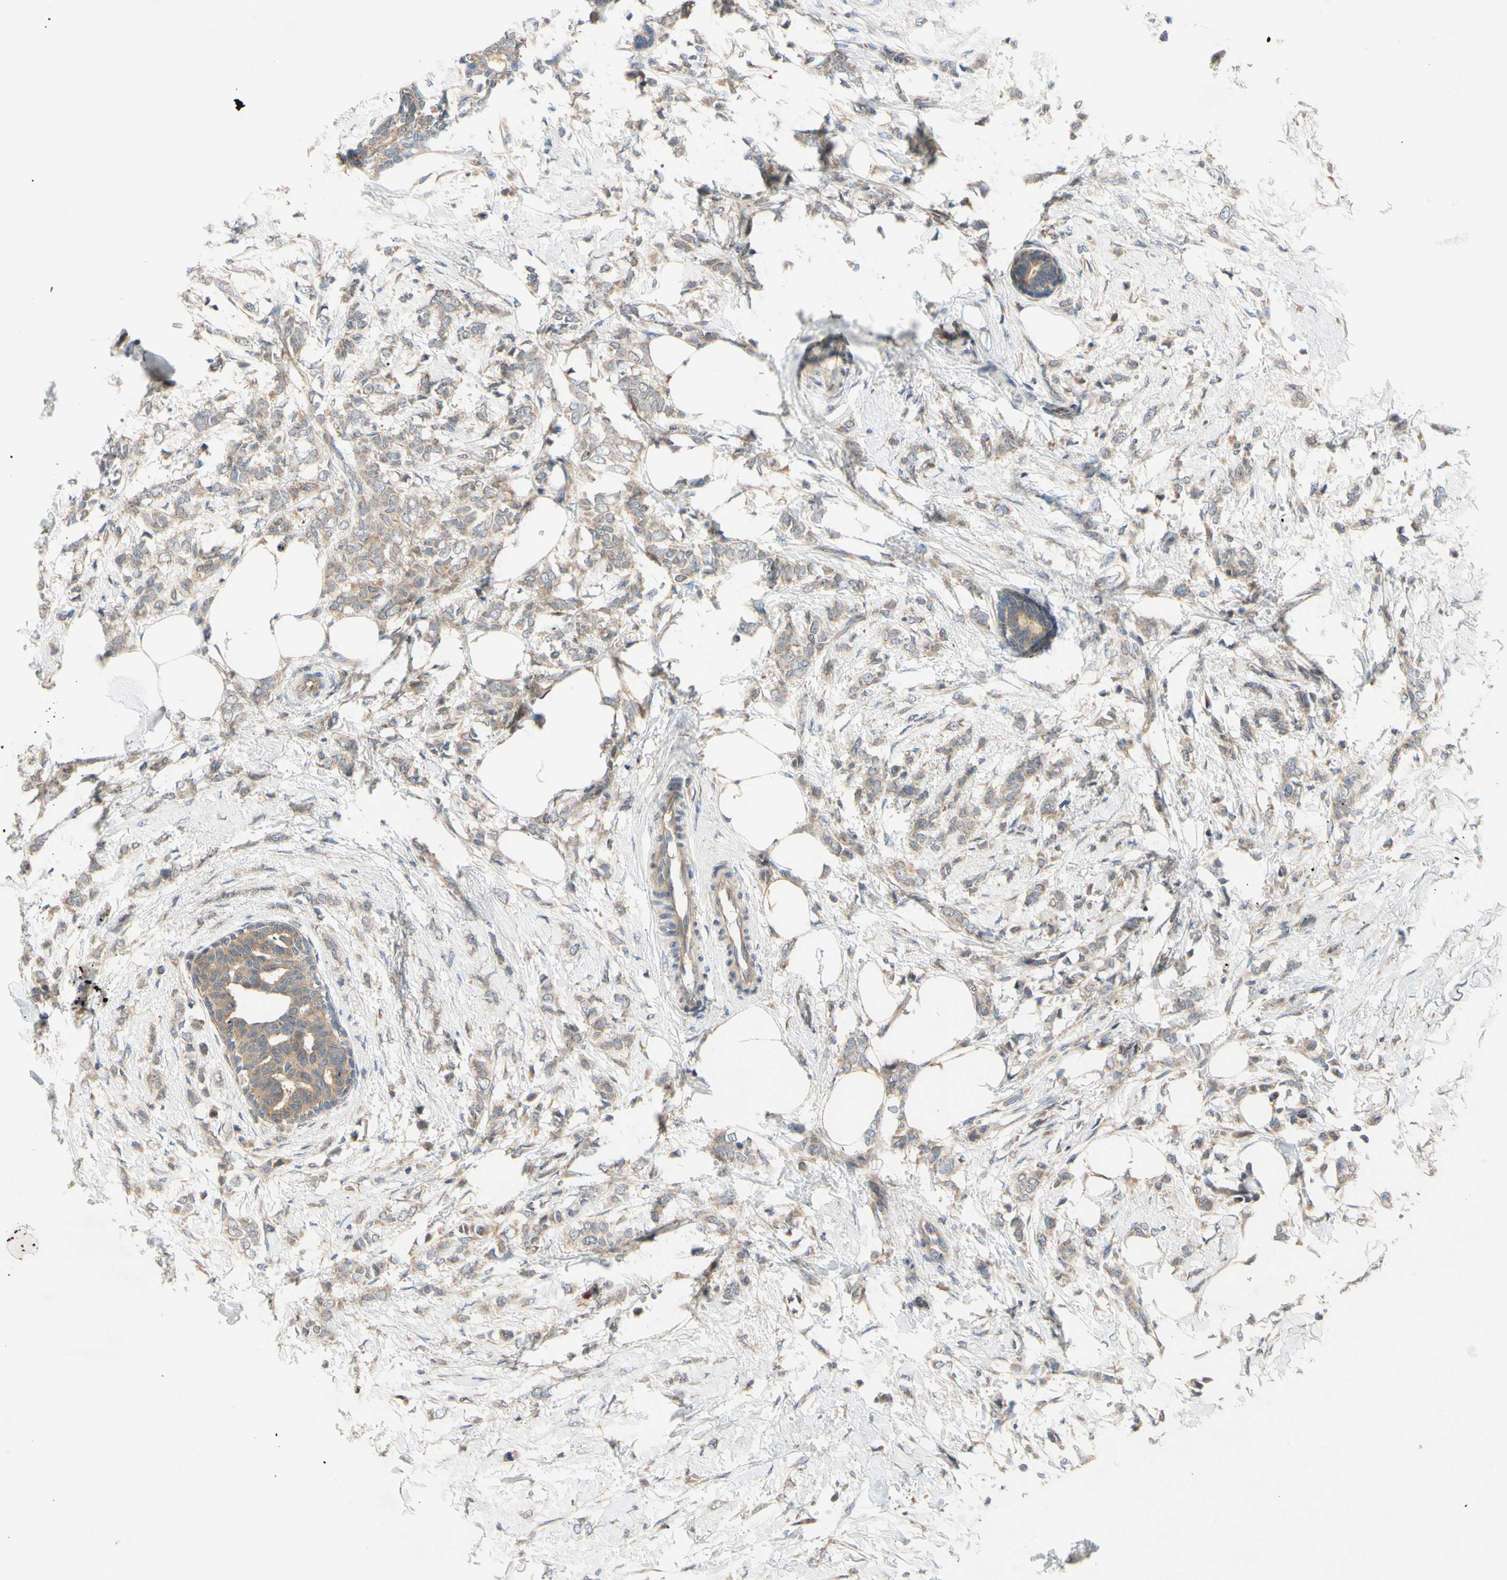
{"staining": {"intensity": "moderate", "quantity": ">75%", "location": "cytoplasmic/membranous"}, "tissue": "breast cancer", "cell_type": "Tumor cells", "image_type": "cancer", "snomed": [{"axis": "morphology", "description": "Lobular carcinoma, in situ"}, {"axis": "morphology", "description": "Lobular carcinoma"}, {"axis": "topography", "description": "Breast"}], "caption": "Immunohistochemistry (IHC) (DAB) staining of breast cancer (lobular carcinoma) reveals moderate cytoplasmic/membranous protein positivity in approximately >75% of tumor cells. (IHC, brightfield microscopy, high magnification).", "gene": "MBTPS2", "patient": {"sex": "female", "age": 41}}